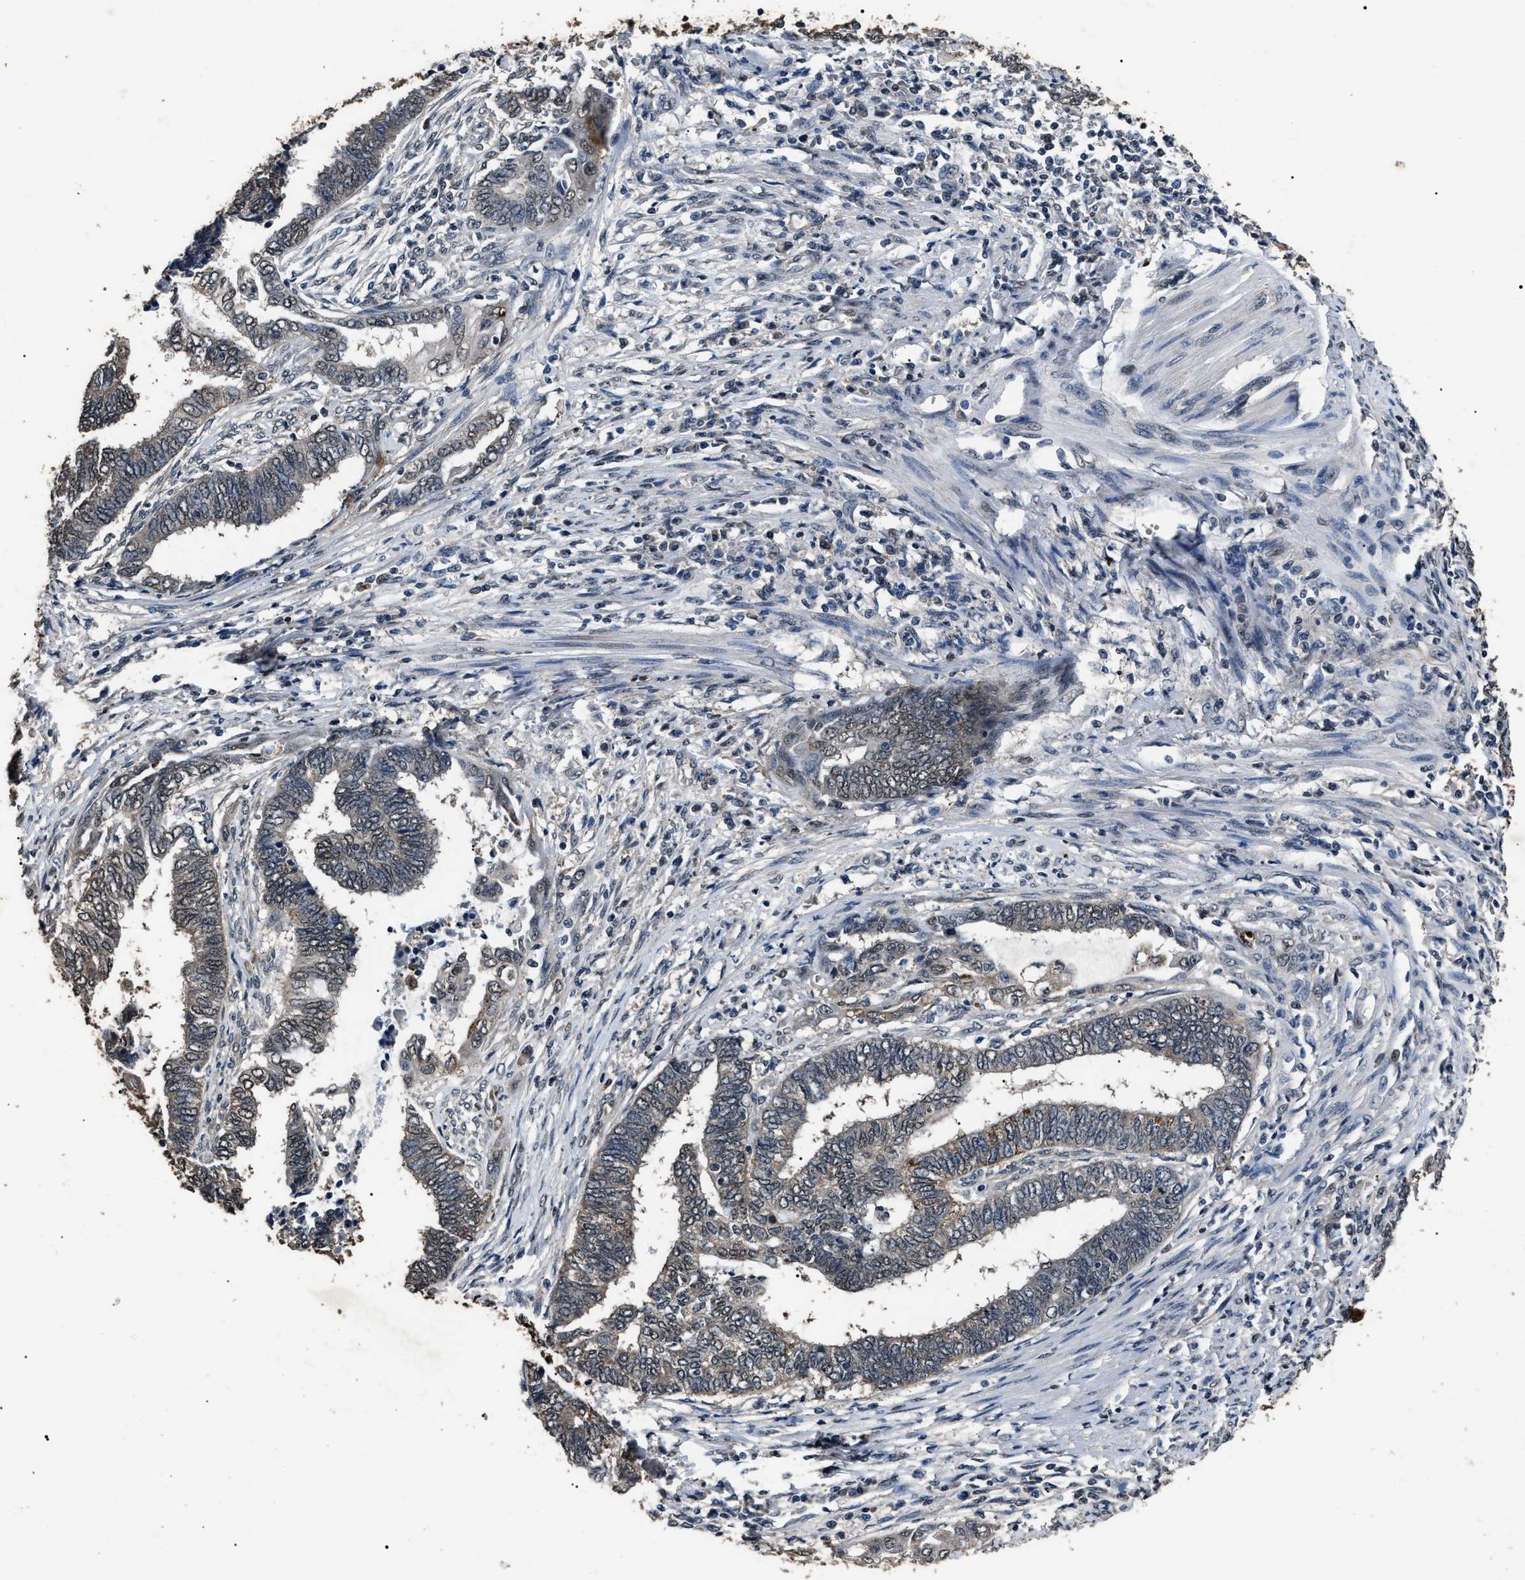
{"staining": {"intensity": "weak", "quantity": "<25%", "location": "nuclear"}, "tissue": "endometrial cancer", "cell_type": "Tumor cells", "image_type": "cancer", "snomed": [{"axis": "morphology", "description": "Adenocarcinoma, NOS"}, {"axis": "topography", "description": "Uterus"}, {"axis": "topography", "description": "Endometrium"}], "caption": "Immunohistochemistry photomicrograph of neoplastic tissue: human endometrial adenocarcinoma stained with DAB displays no significant protein expression in tumor cells. The staining was performed using DAB (3,3'-diaminobenzidine) to visualize the protein expression in brown, while the nuclei were stained in blue with hematoxylin (Magnification: 20x).", "gene": "ANP32E", "patient": {"sex": "female", "age": 70}}